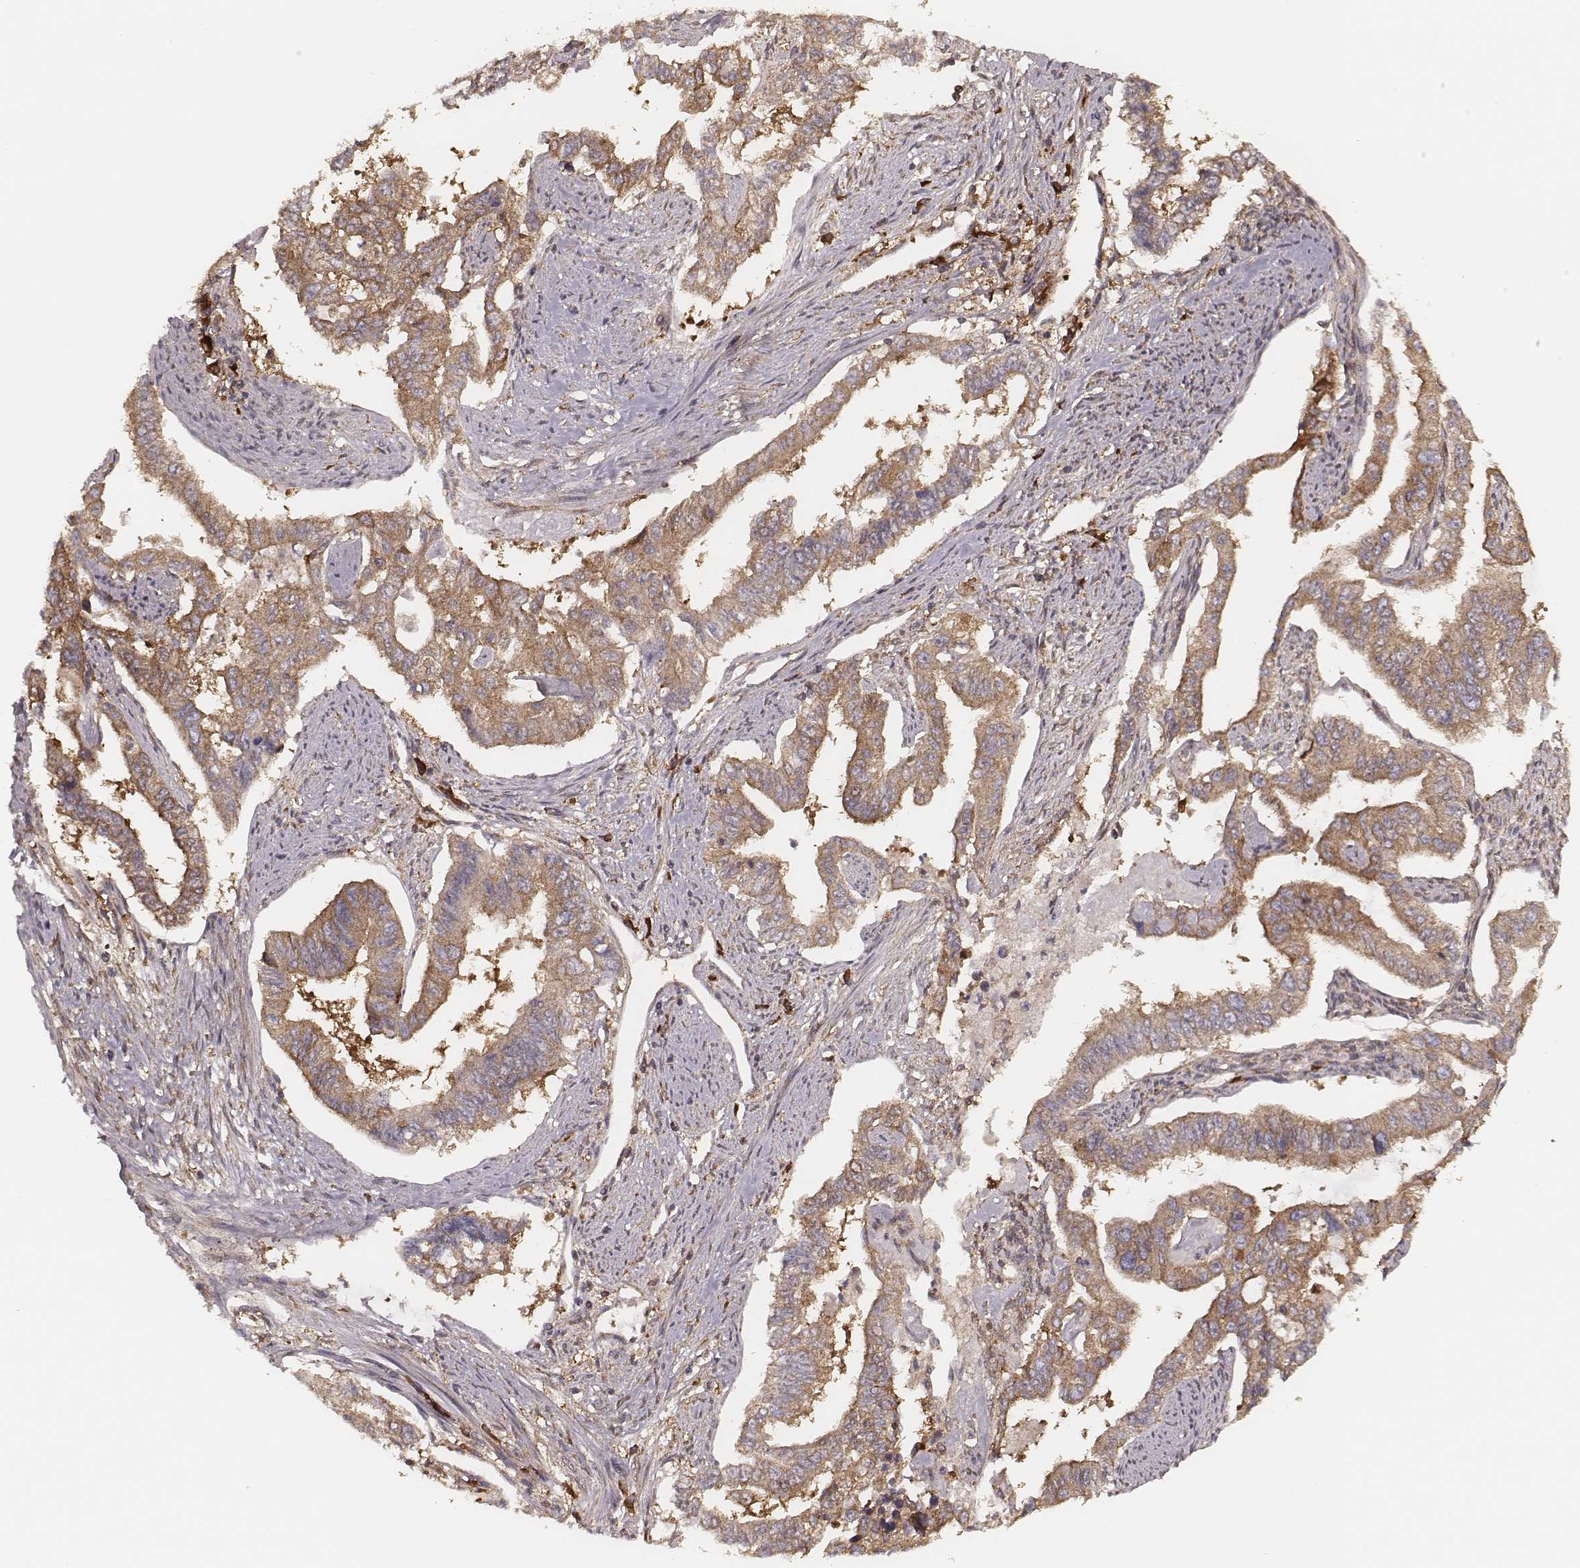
{"staining": {"intensity": "moderate", "quantity": ">75%", "location": "cytoplasmic/membranous"}, "tissue": "endometrial cancer", "cell_type": "Tumor cells", "image_type": "cancer", "snomed": [{"axis": "morphology", "description": "Adenocarcinoma, NOS"}, {"axis": "topography", "description": "Uterus"}], "caption": "Protein staining by immunohistochemistry shows moderate cytoplasmic/membranous positivity in about >75% of tumor cells in endometrial adenocarcinoma. (Brightfield microscopy of DAB IHC at high magnification).", "gene": "CARS1", "patient": {"sex": "female", "age": 59}}